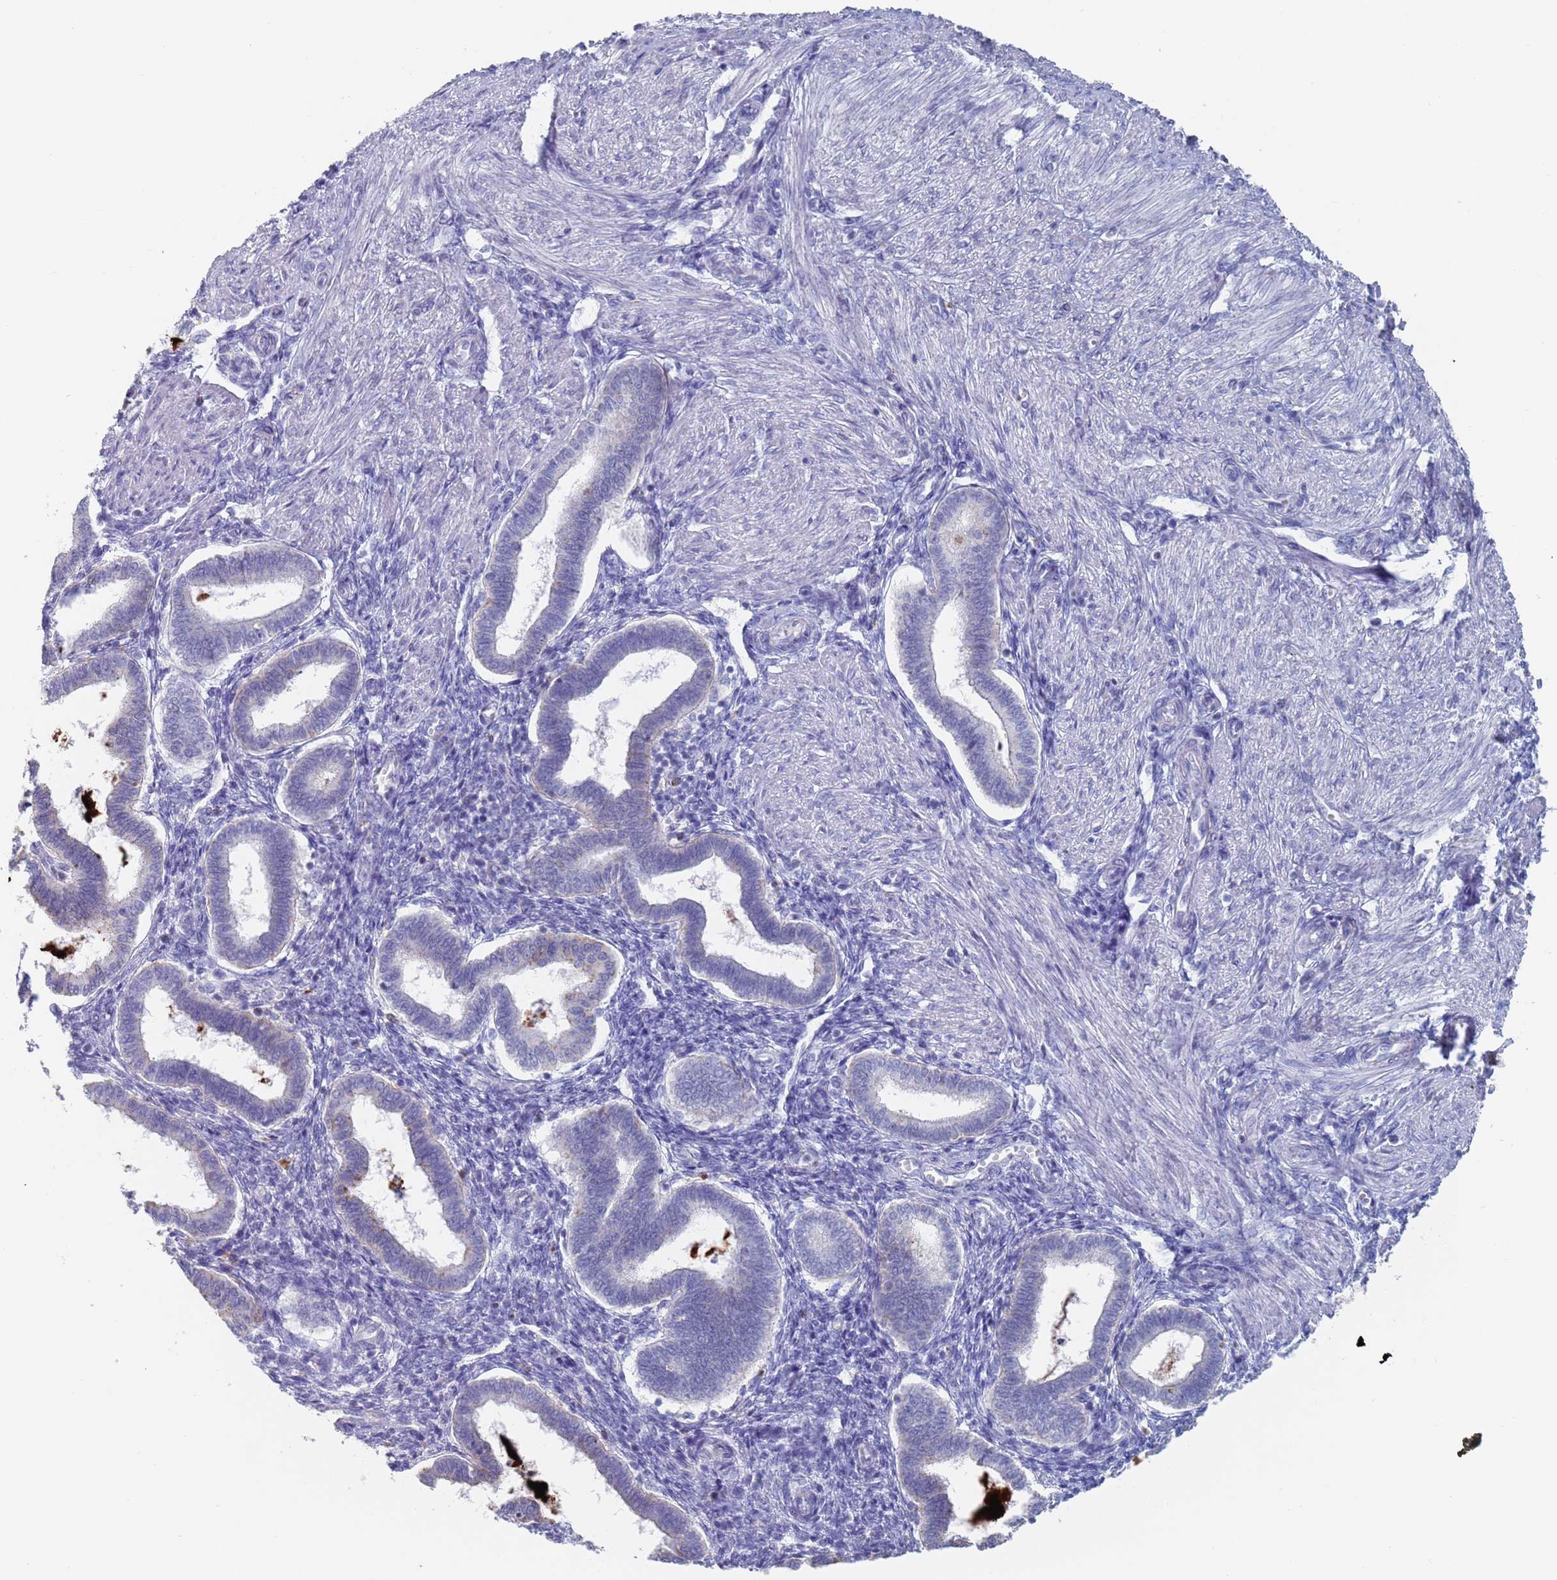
{"staining": {"intensity": "negative", "quantity": "none", "location": "none"}, "tissue": "endometrium", "cell_type": "Cells in endometrial stroma", "image_type": "normal", "snomed": [{"axis": "morphology", "description": "Normal tissue, NOS"}, {"axis": "topography", "description": "Endometrium"}], "caption": "An image of human endometrium is negative for staining in cells in endometrial stroma. The staining is performed using DAB (3,3'-diaminobenzidine) brown chromogen with nuclei counter-stained in using hematoxylin.", "gene": "FUCA1", "patient": {"sex": "female", "age": 24}}